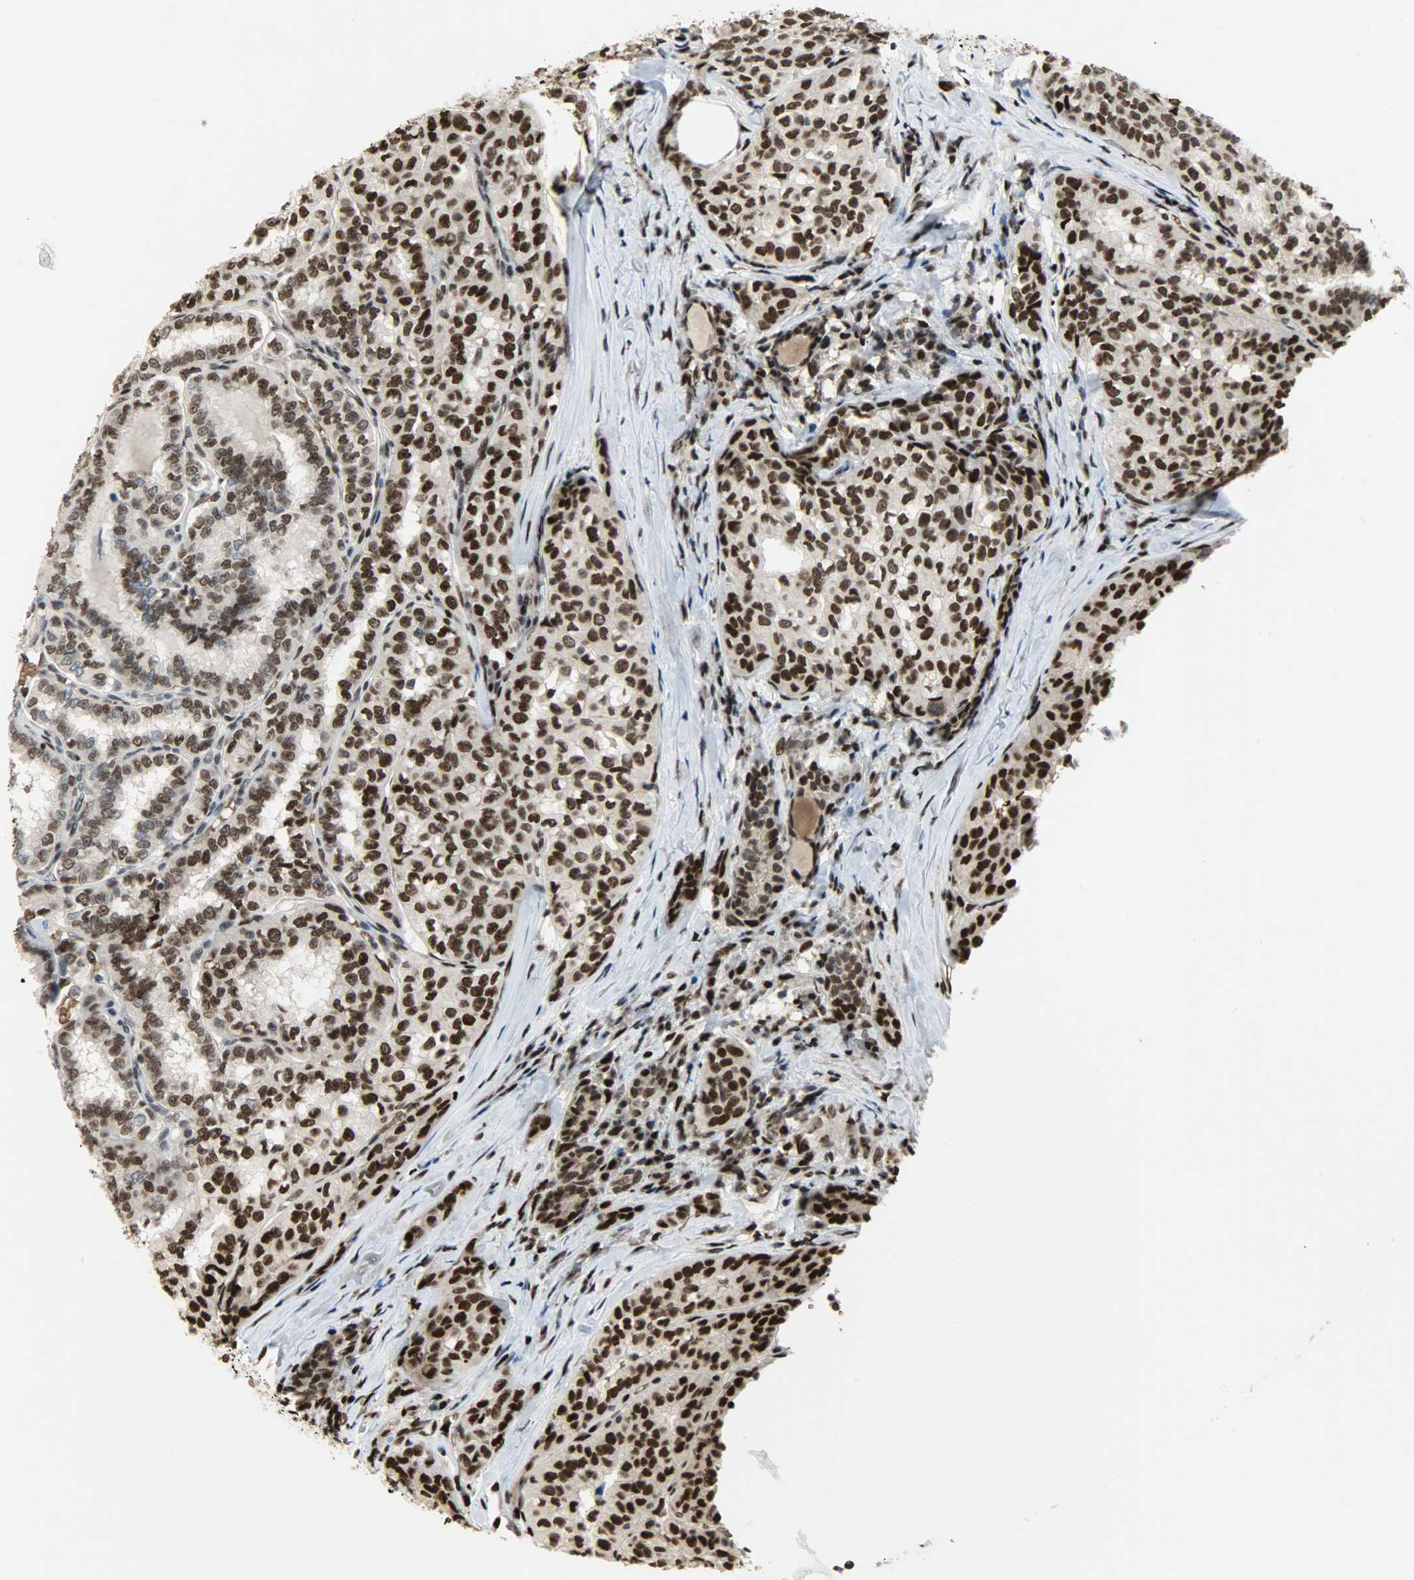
{"staining": {"intensity": "strong", "quantity": ">75%", "location": "nuclear"}, "tissue": "thyroid cancer", "cell_type": "Tumor cells", "image_type": "cancer", "snomed": [{"axis": "morphology", "description": "Papillary adenocarcinoma, NOS"}, {"axis": "topography", "description": "Thyroid gland"}], "caption": "A high-resolution image shows immunohistochemistry (IHC) staining of thyroid cancer, which displays strong nuclear expression in about >75% of tumor cells. (brown staining indicates protein expression, while blue staining denotes nuclei).", "gene": "SNAI1", "patient": {"sex": "female", "age": 30}}